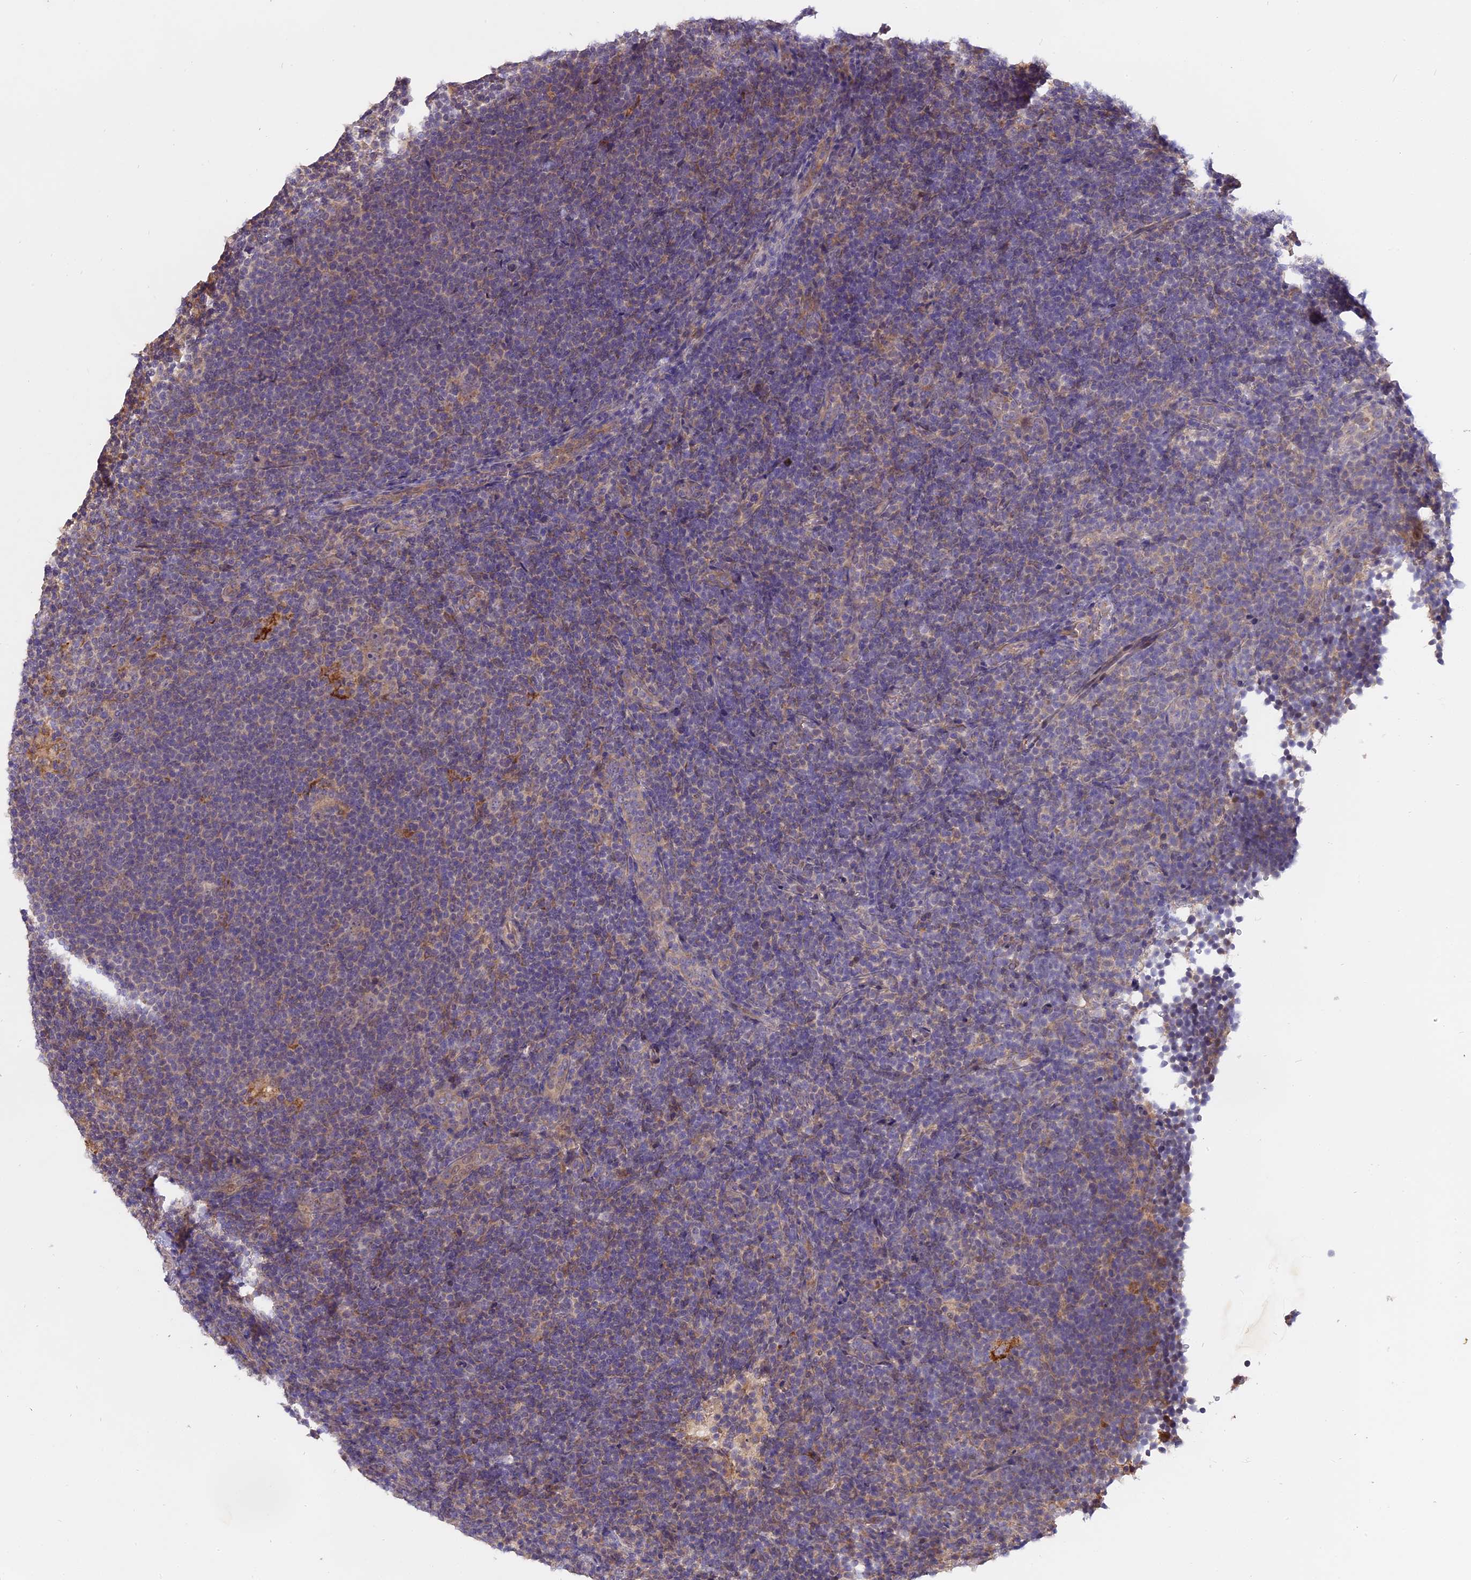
{"staining": {"intensity": "negative", "quantity": "none", "location": "none"}, "tissue": "lymphoma", "cell_type": "Tumor cells", "image_type": "cancer", "snomed": [{"axis": "morphology", "description": "Hodgkin's disease, NOS"}, {"axis": "topography", "description": "Lymph node"}], "caption": "A histopathology image of Hodgkin's disease stained for a protein exhibits no brown staining in tumor cells.", "gene": "MEMO1", "patient": {"sex": "female", "age": 57}}